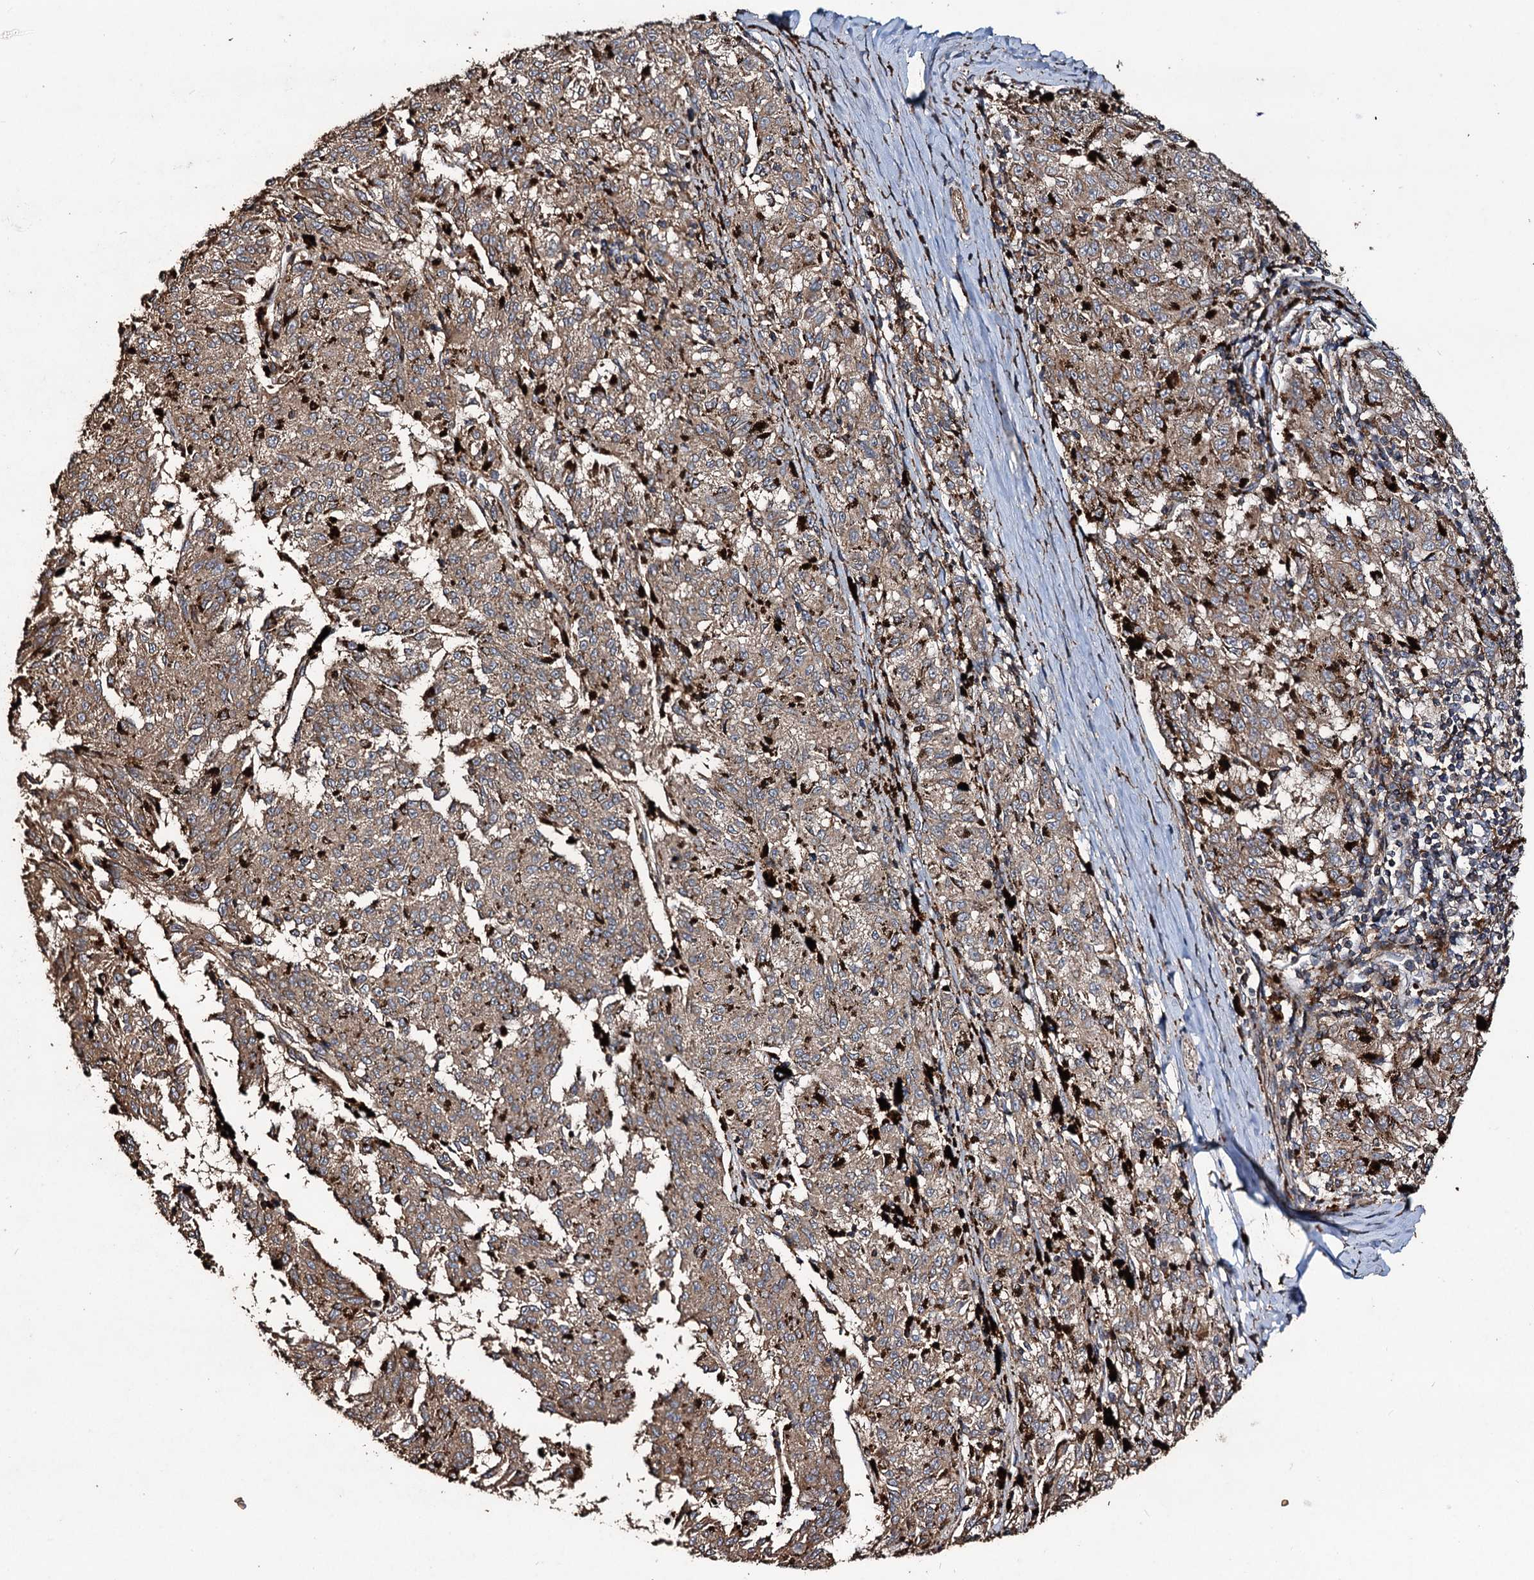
{"staining": {"intensity": "weak", "quantity": ">75%", "location": "cytoplasmic/membranous"}, "tissue": "melanoma", "cell_type": "Tumor cells", "image_type": "cancer", "snomed": [{"axis": "morphology", "description": "Malignant melanoma, NOS"}, {"axis": "topography", "description": "Skin"}], "caption": "The photomicrograph reveals staining of malignant melanoma, revealing weak cytoplasmic/membranous protein staining (brown color) within tumor cells.", "gene": "NOTCH2NLA", "patient": {"sex": "female", "age": 72}}